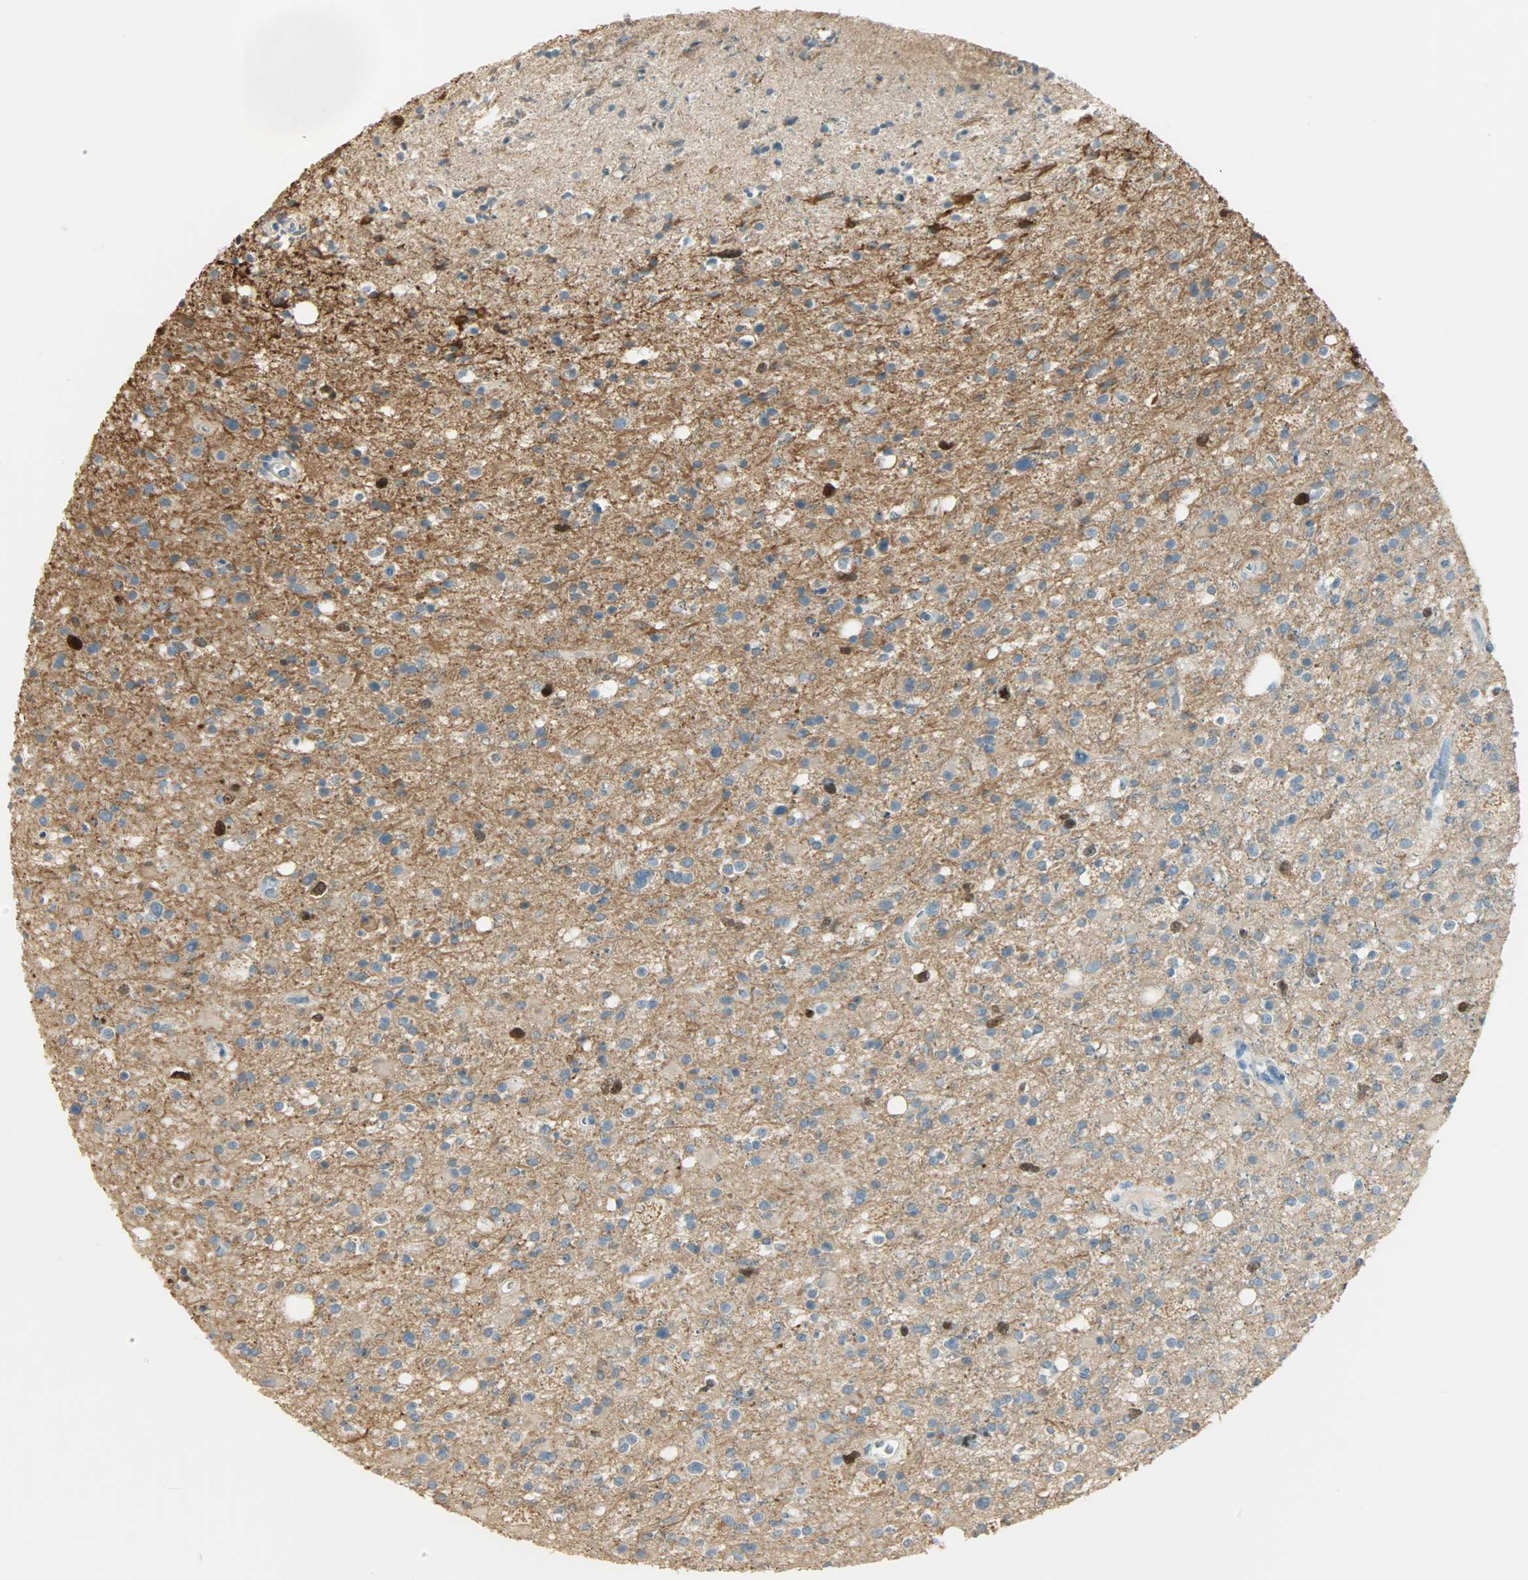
{"staining": {"intensity": "strong", "quantity": "25%-75%", "location": "cytoplasmic/membranous,nuclear"}, "tissue": "glioma", "cell_type": "Tumor cells", "image_type": "cancer", "snomed": [{"axis": "morphology", "description": "Glioma, malignant, High grade"}, {"axis": "topography", "description": "Brain"}], "caption": "Protein analysis of glioma tissue reveals strong cytoplasmic/membranous and nuclear staining in approximately 25%-75% of tumor cells.", "gene": "TPX2", "patient": {"sex": "male", "age": 33}}